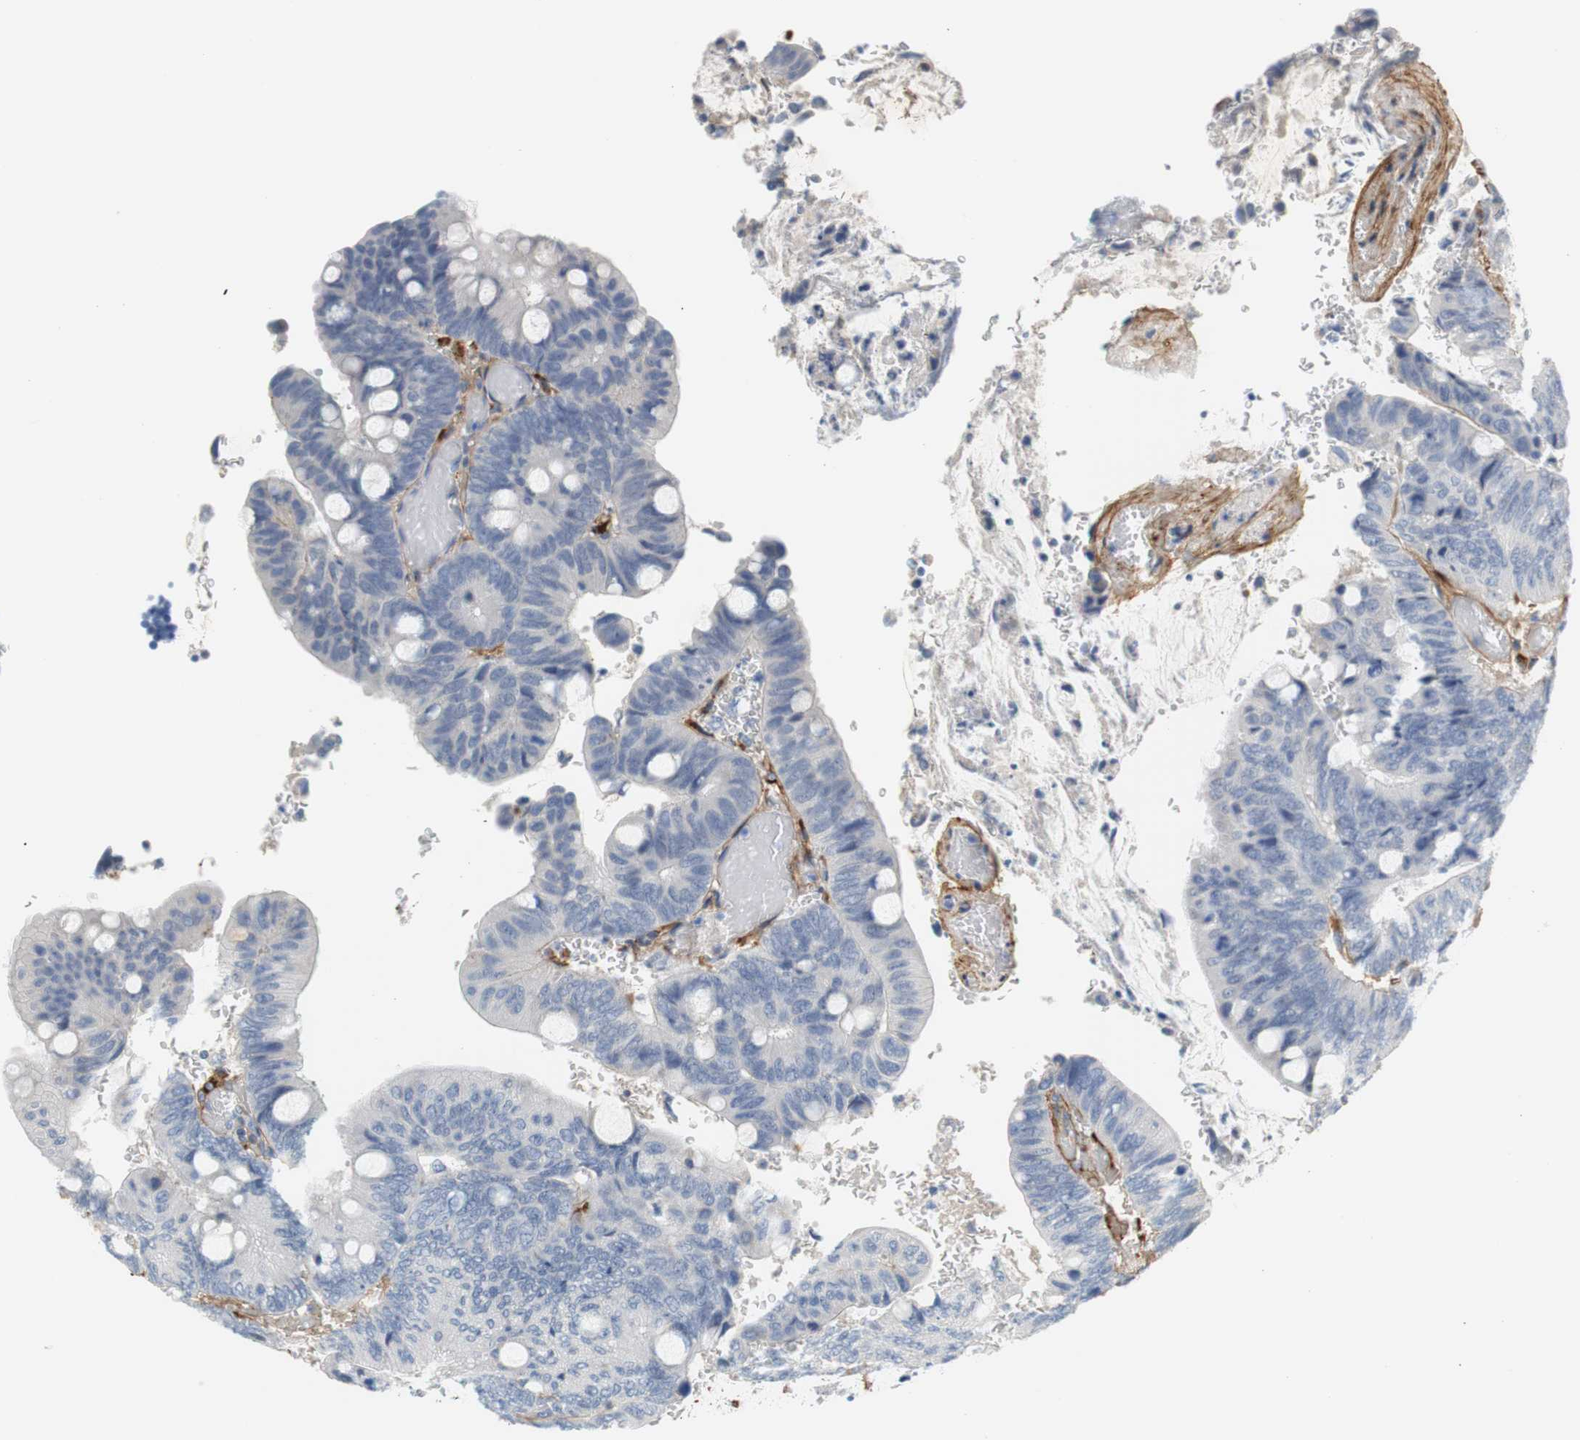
{"staining": {"intensity": "negative", "quantity": "none", "location": "none"}, "tissue": "colorectal cancer", "cell_type": "Tumor cells", "image_type": "cancer", "snomed": [{"axis": "morphology", "description": "Normal tissue, NOS"}, {"axis": "morphology", "description": "Adenocarcinoma, NOS"}, {"axis": "topography", "description": "Rectum"}, {"axis": "topography", "description": "Peripheral nerve tissue"}], "caption": "Colorectal cancer (adenocarcinoma) was stained to show a protein in brown. There is no significant staining in tumor cells. (DAB immunohistochemistry visualized using brightfield microscopy, high magnification).", "gene": "COL12A1", "patient": {"sex": "male", "age": 92}}